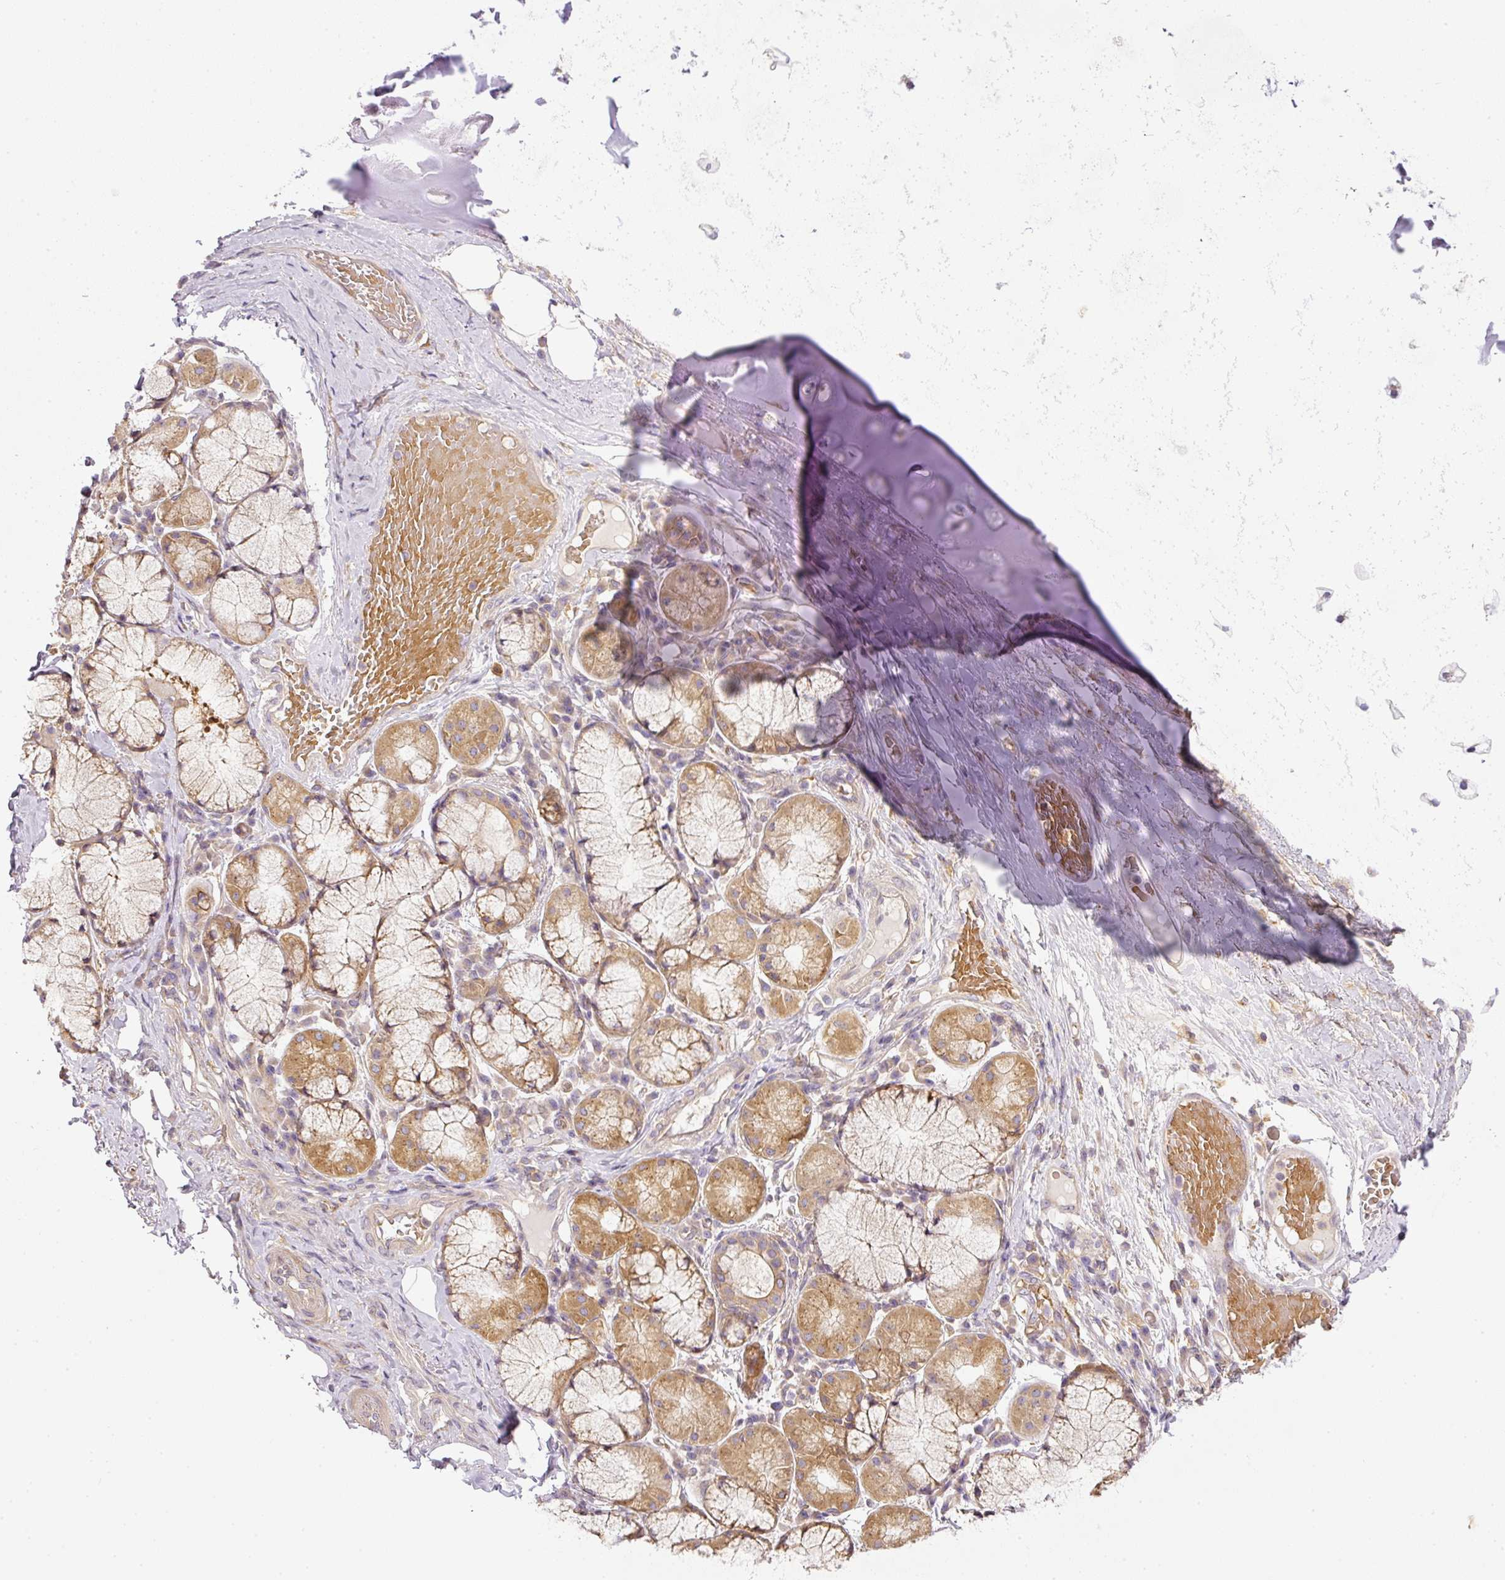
{"staining": {"intensity": "weak", "quantity": "<25%", "location": "cytoplasmic/membranous"}, "tissue": "adipose tissue", "cell_type": "Adipocytes", "image_type": "normal", "snomed": [{"axis": "morphology", "description": "Normal tissue, NOS"}, {"axis": "topography", "description": "Cartilage tissue"}, {"axis": "topography", "description": "Bronchus"}], "caption": "Adipocytes are negative for brown protein staining in unremarkable adipose tissue. (Stains: DAB (3,3'-diaminobenzidine) immunohistochemistry (IHC) with hematoxylin counter stain, Microscopy: brightfield microscopy at high magnification).", "gene": "TBC1D2B", "patient": {"sex": "male", "age": 56}}